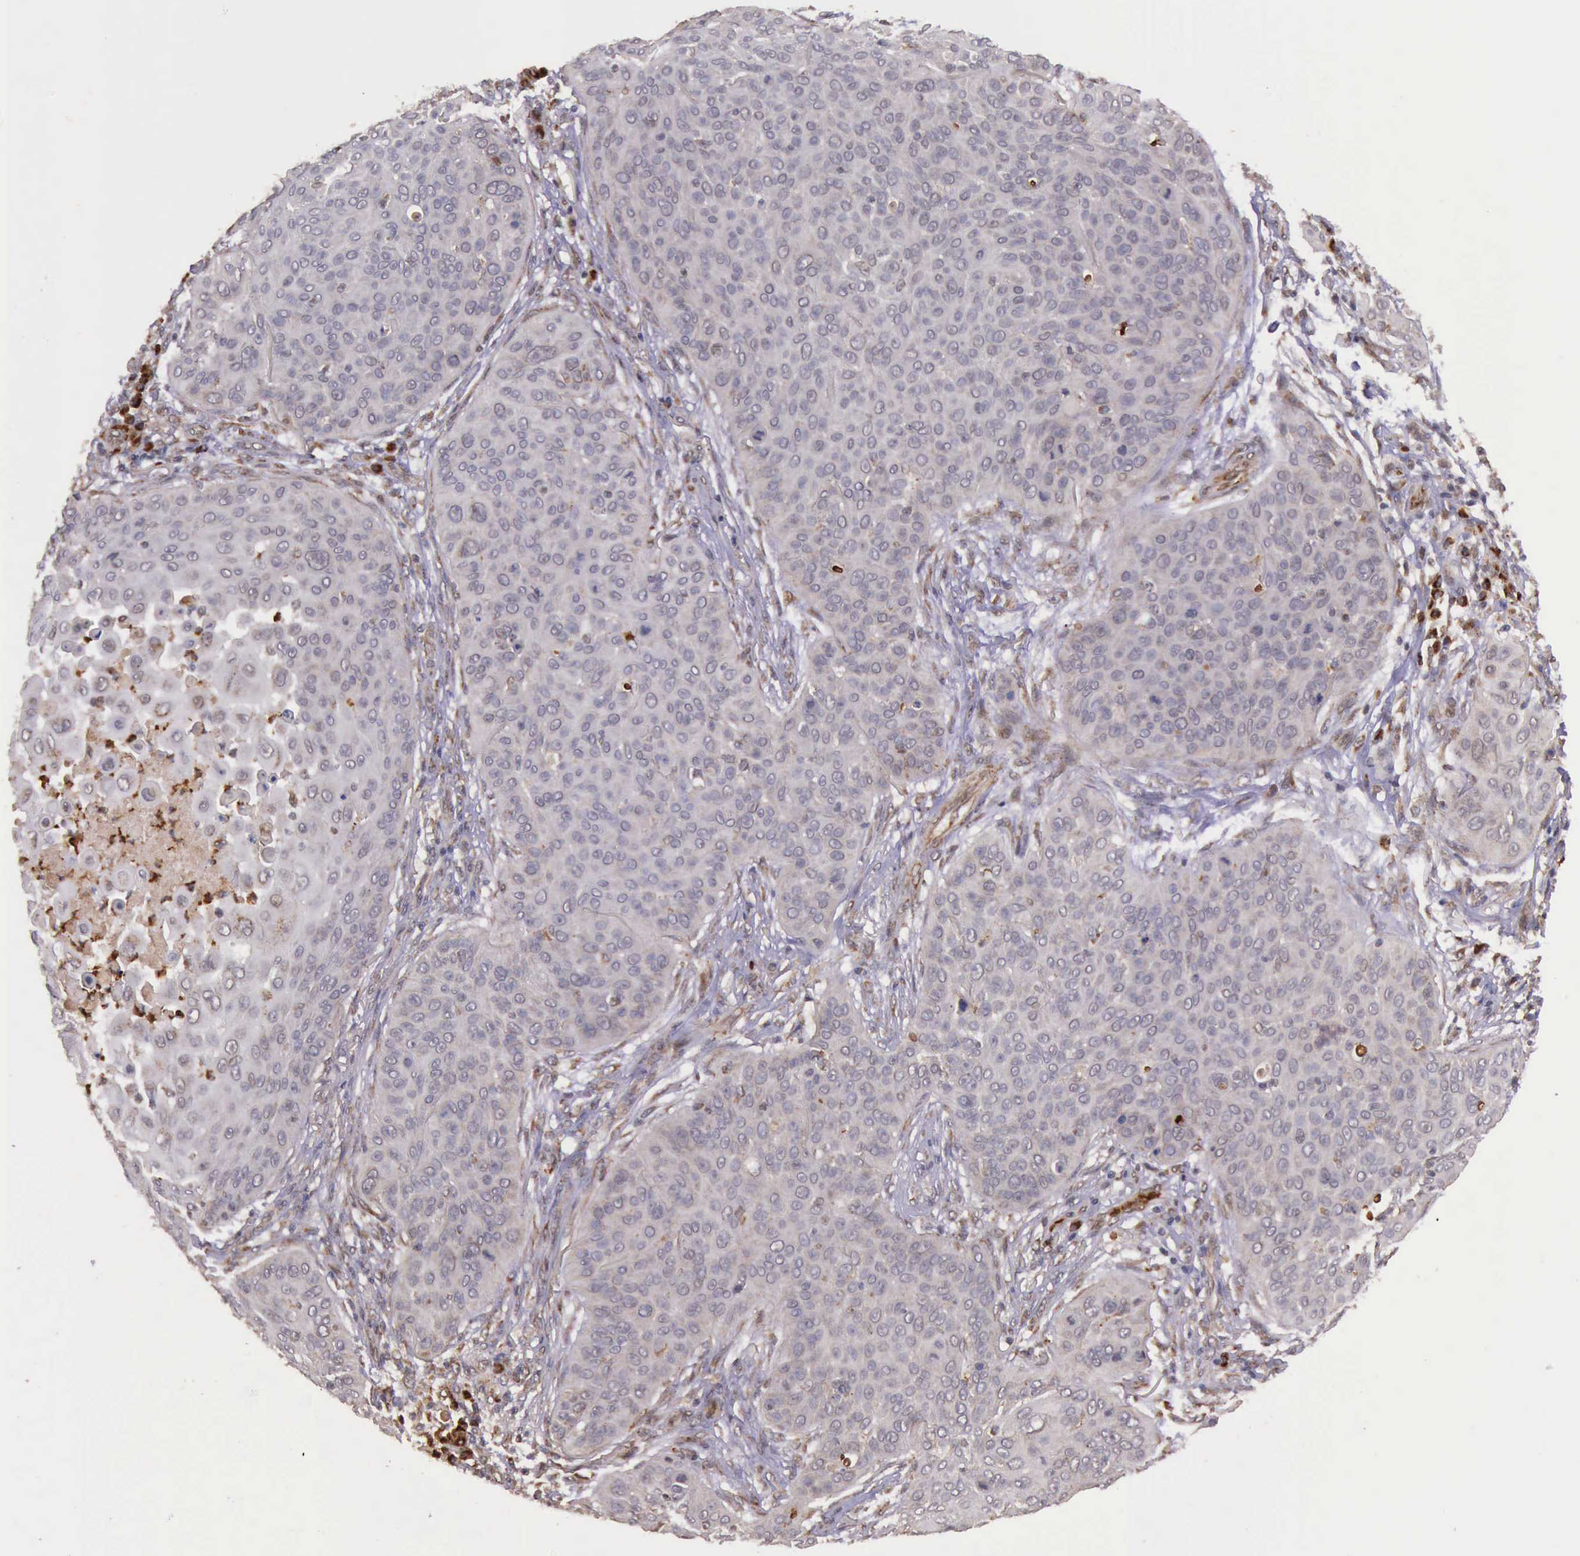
{"staining": {"intensity": "weak", "quantity": "<25%", "location": "cytoplasmic/membranous"}, "tissue": "skin cancer", "cell_type": "Tumor cells", "image_type": "cancer", "snomed": [{"axis": "morphology", "description": "Squamous cell carcinoma, NOS"}, {"axis": "topography", "description": "Skin"}], "caption": "An immunohistochemistry photomicrograph of skin cancer is shown. There is no staining in tumor cells of skin cancer. (DAB (3,3'-diaminobenzidine) immunohistochemistry (IHC), high magnification).", "gene": "ARMCX3", "patient": {"sex": "male", "age": 82}}